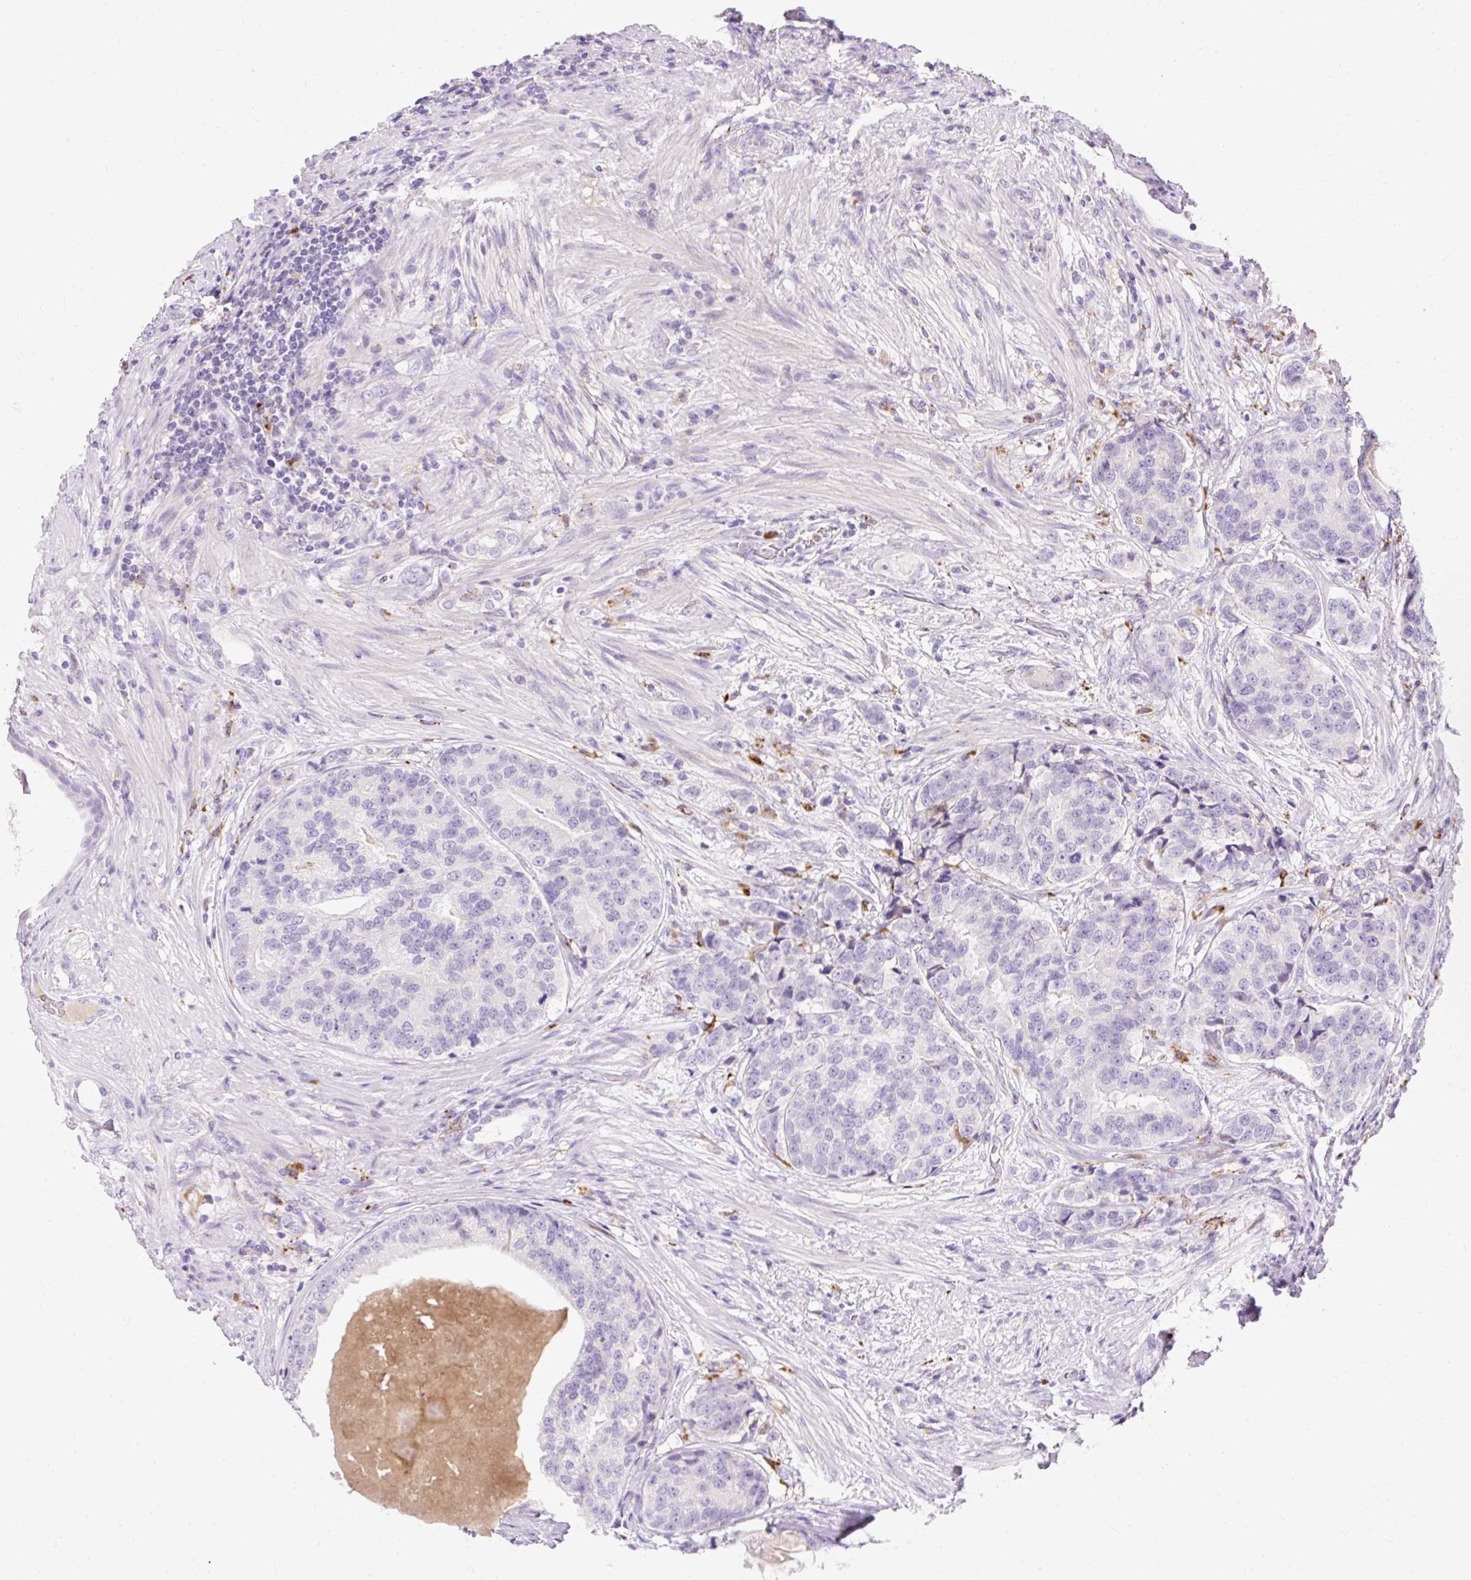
{"staining": {"intensity": "negative", "quantity": "none", "location": "none"}, "tissue": "prostate cancer", "cell_type": "Tumor cells", "image_type": "cancer", "snomed": [{"axis": "morphology", "description": "Adenocarcinoma, High grade"}, {"axis": "topography", "description": "Prostate"}], "caption": "This is an immunohistochemistry (IHC) micrograph of prostate adenocarcinoma (high-grade). There is no expression in tumor cells.", "gene": "TMEM150C", "patient": {"sex": "male", "age": 68}}